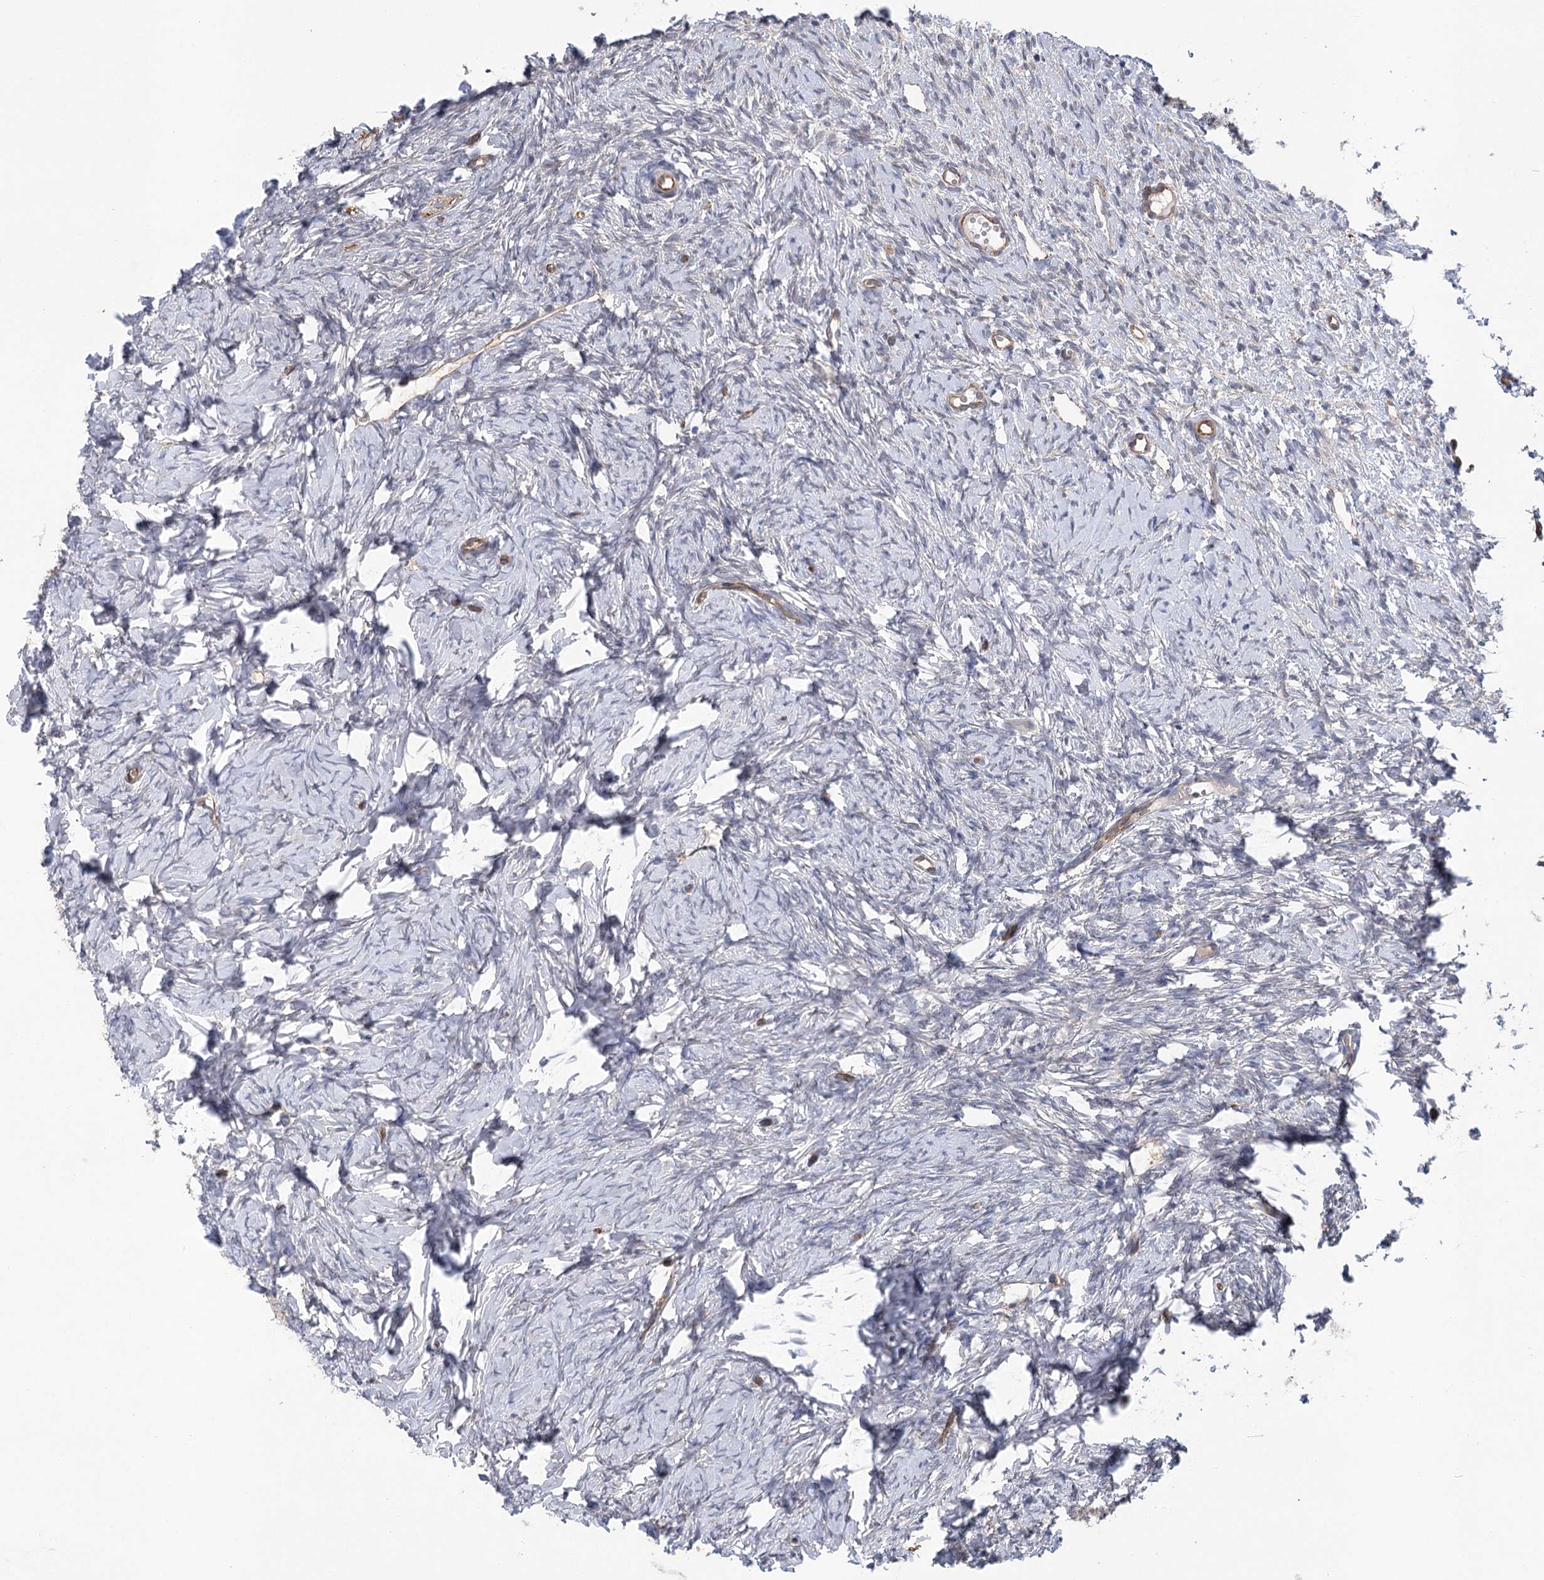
{"staining": {"intensity": "negative", "quantity": "none", "location": "none"}, "tissue": "ovary", "cell_type": "Ovarian stroma cells", "image_type": "normal", "snomed": [{"axis": "morphology", "description": "Normal tissue, NOS"}, {"axis": "topography", "description": "Ovary"}], "caption": "This is an immunohistochemistry (IHC) photomicrograph of benign human ovary. There is no expression in ovarian stroma cells.", "gene": "RWDD4", "patient": {"sex": "female", "age": 51}}